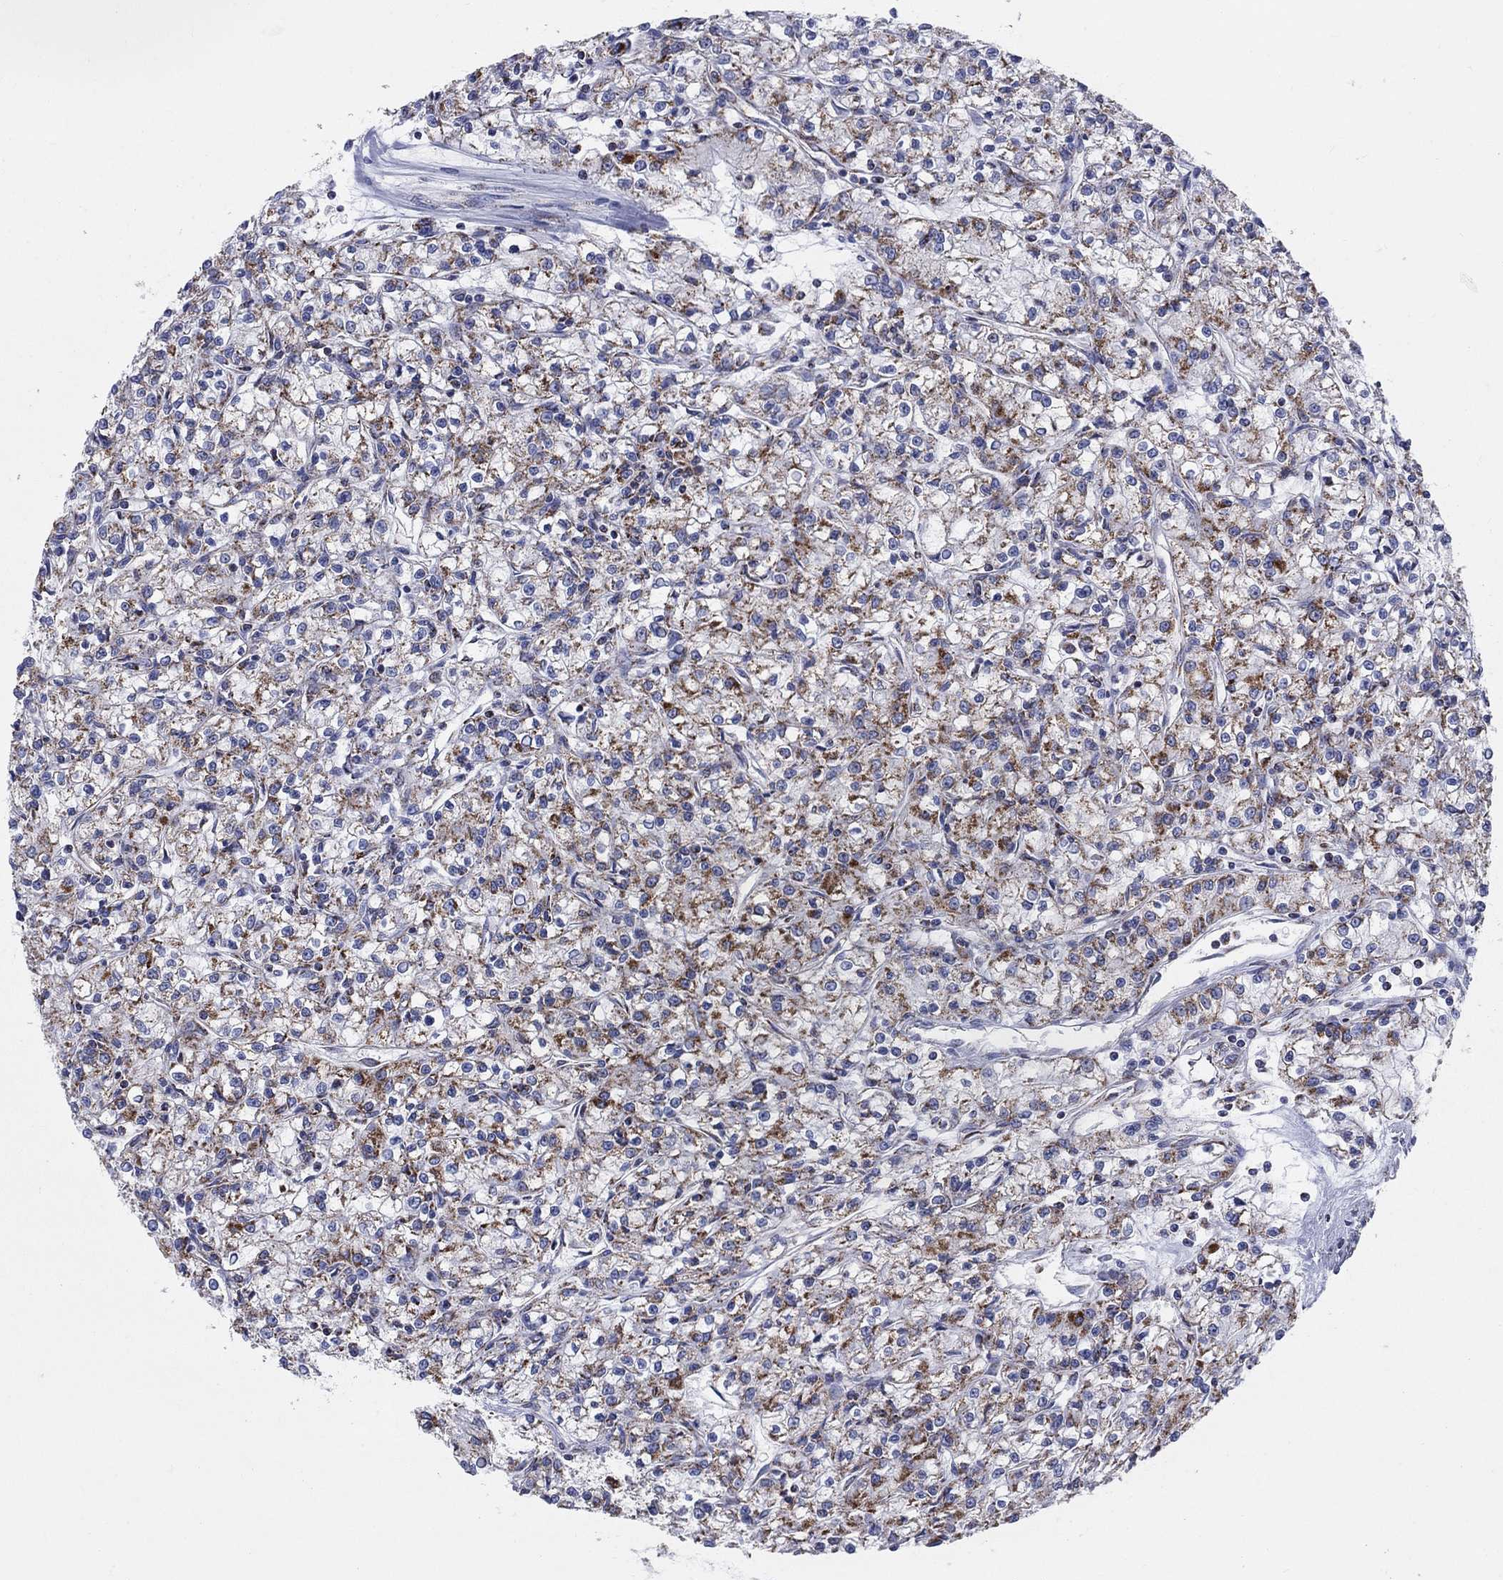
{"staining": {"intensity": "strong", "quantity": "25%-75%", "location": "cytoplasmic/membranous"}, "tissue": "renal cancer", "cell_type": "Tumor cells", "image_type": "cancer", "snomed": [{"axis": "morphology", "description": "Adenocarcinoma, NOS"}, {"axis": "topography", "description": "Kidney"}], "caption": "Tumor cells show strong cytoplasmic/membranous expression in about 25%-75% of cells in renal adenocarcinoma.", "gene": "KISS1R", "patient": {"sex": "female", "age": 59}}